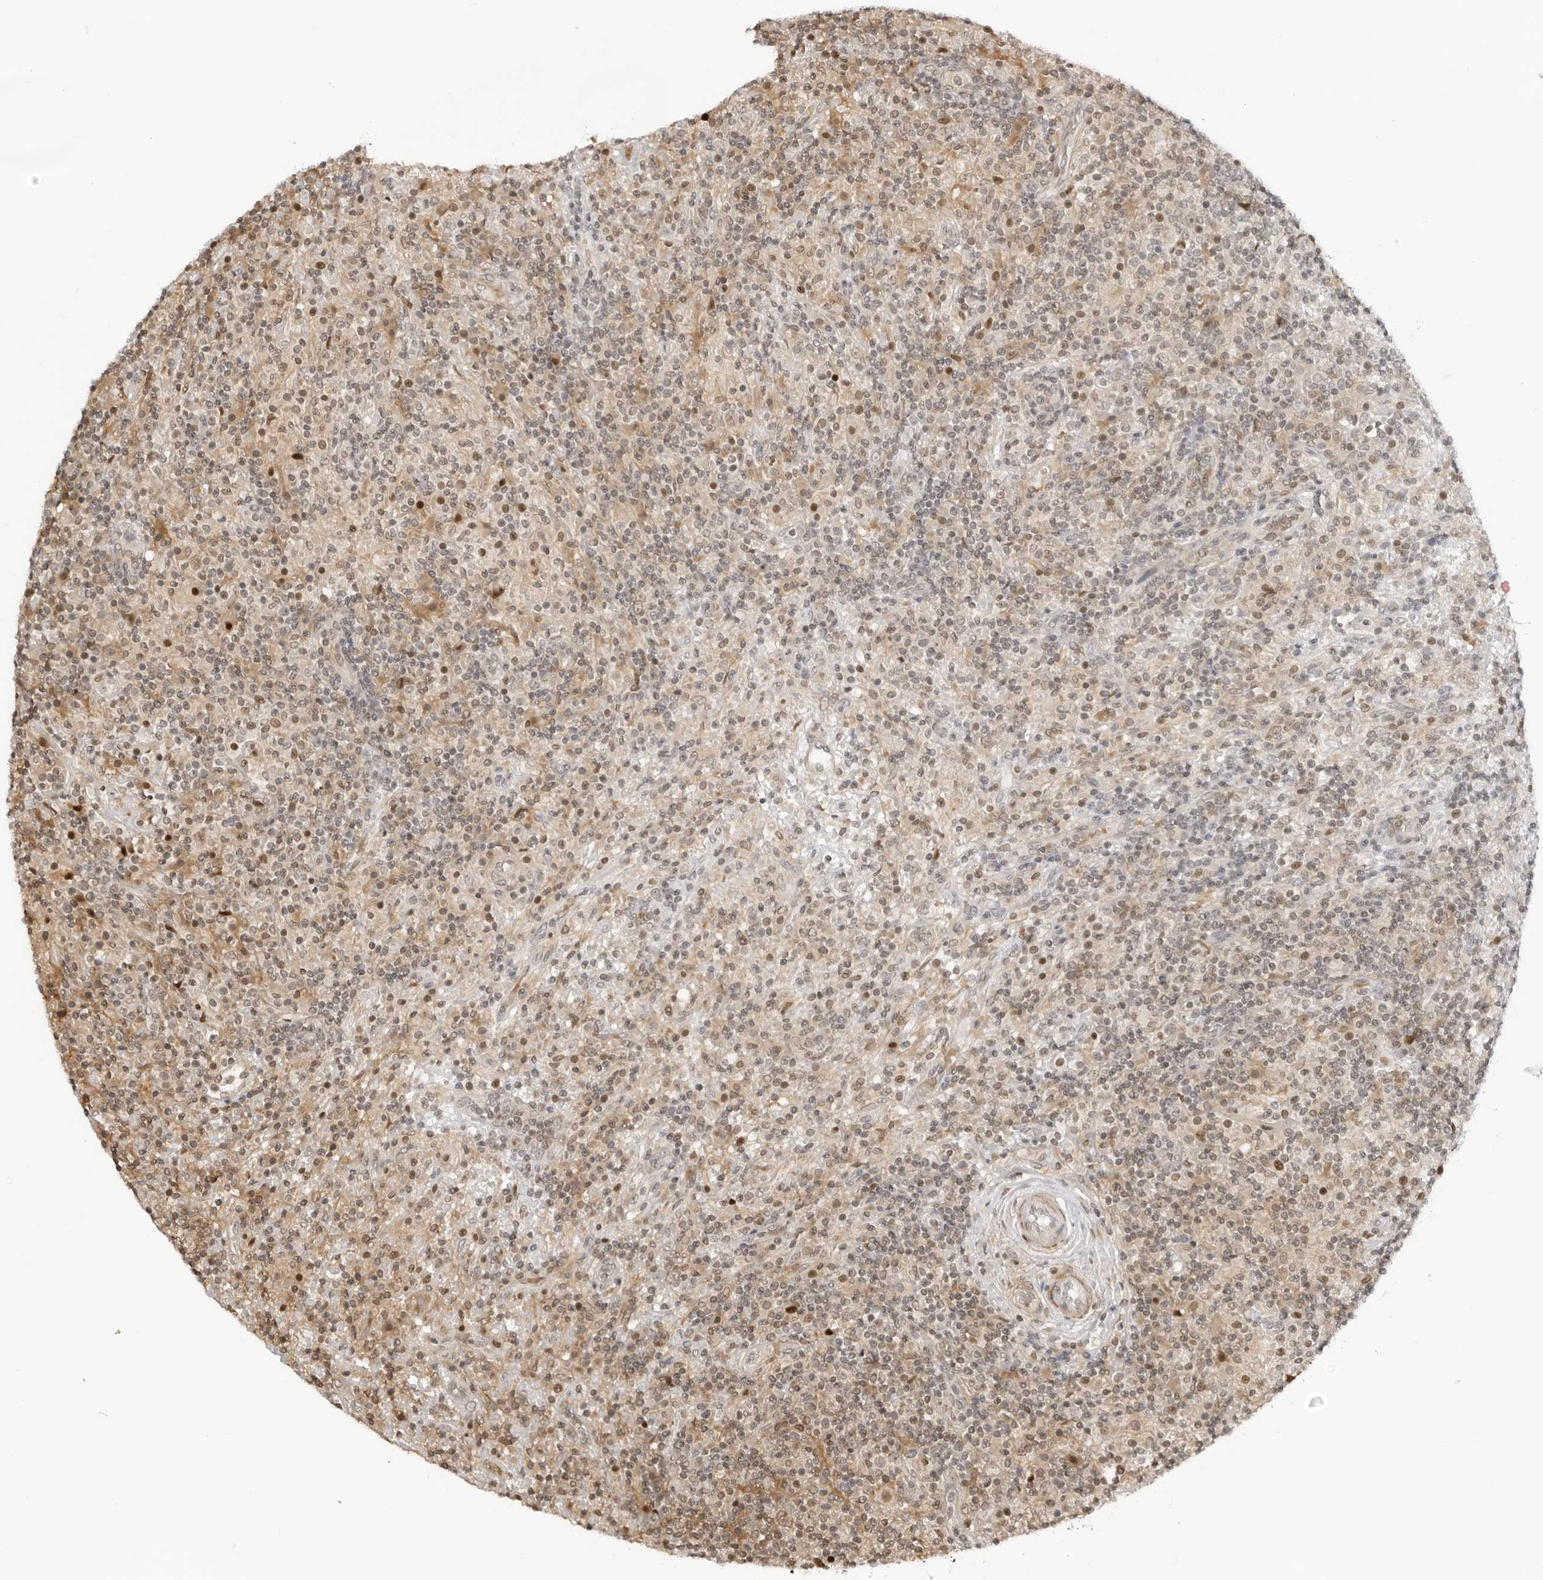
{"staining": {"intensity": "negative", "quantity": "none", "location": "none"}, "tissue": "lymphoma", "cell_type": "Tumor cells", "image_type": "cancer", "snomed": [{"axis": "morphology", "description": "Hodgkin's disease, NOS"}, {"axis": "topography", "description": "Lymph node"}], "caption": "Image shows no protein staining in tumor cells of lymphoma tissue.", "gene": "RNF146", "patient": {"sex": "male", "age": 70}}